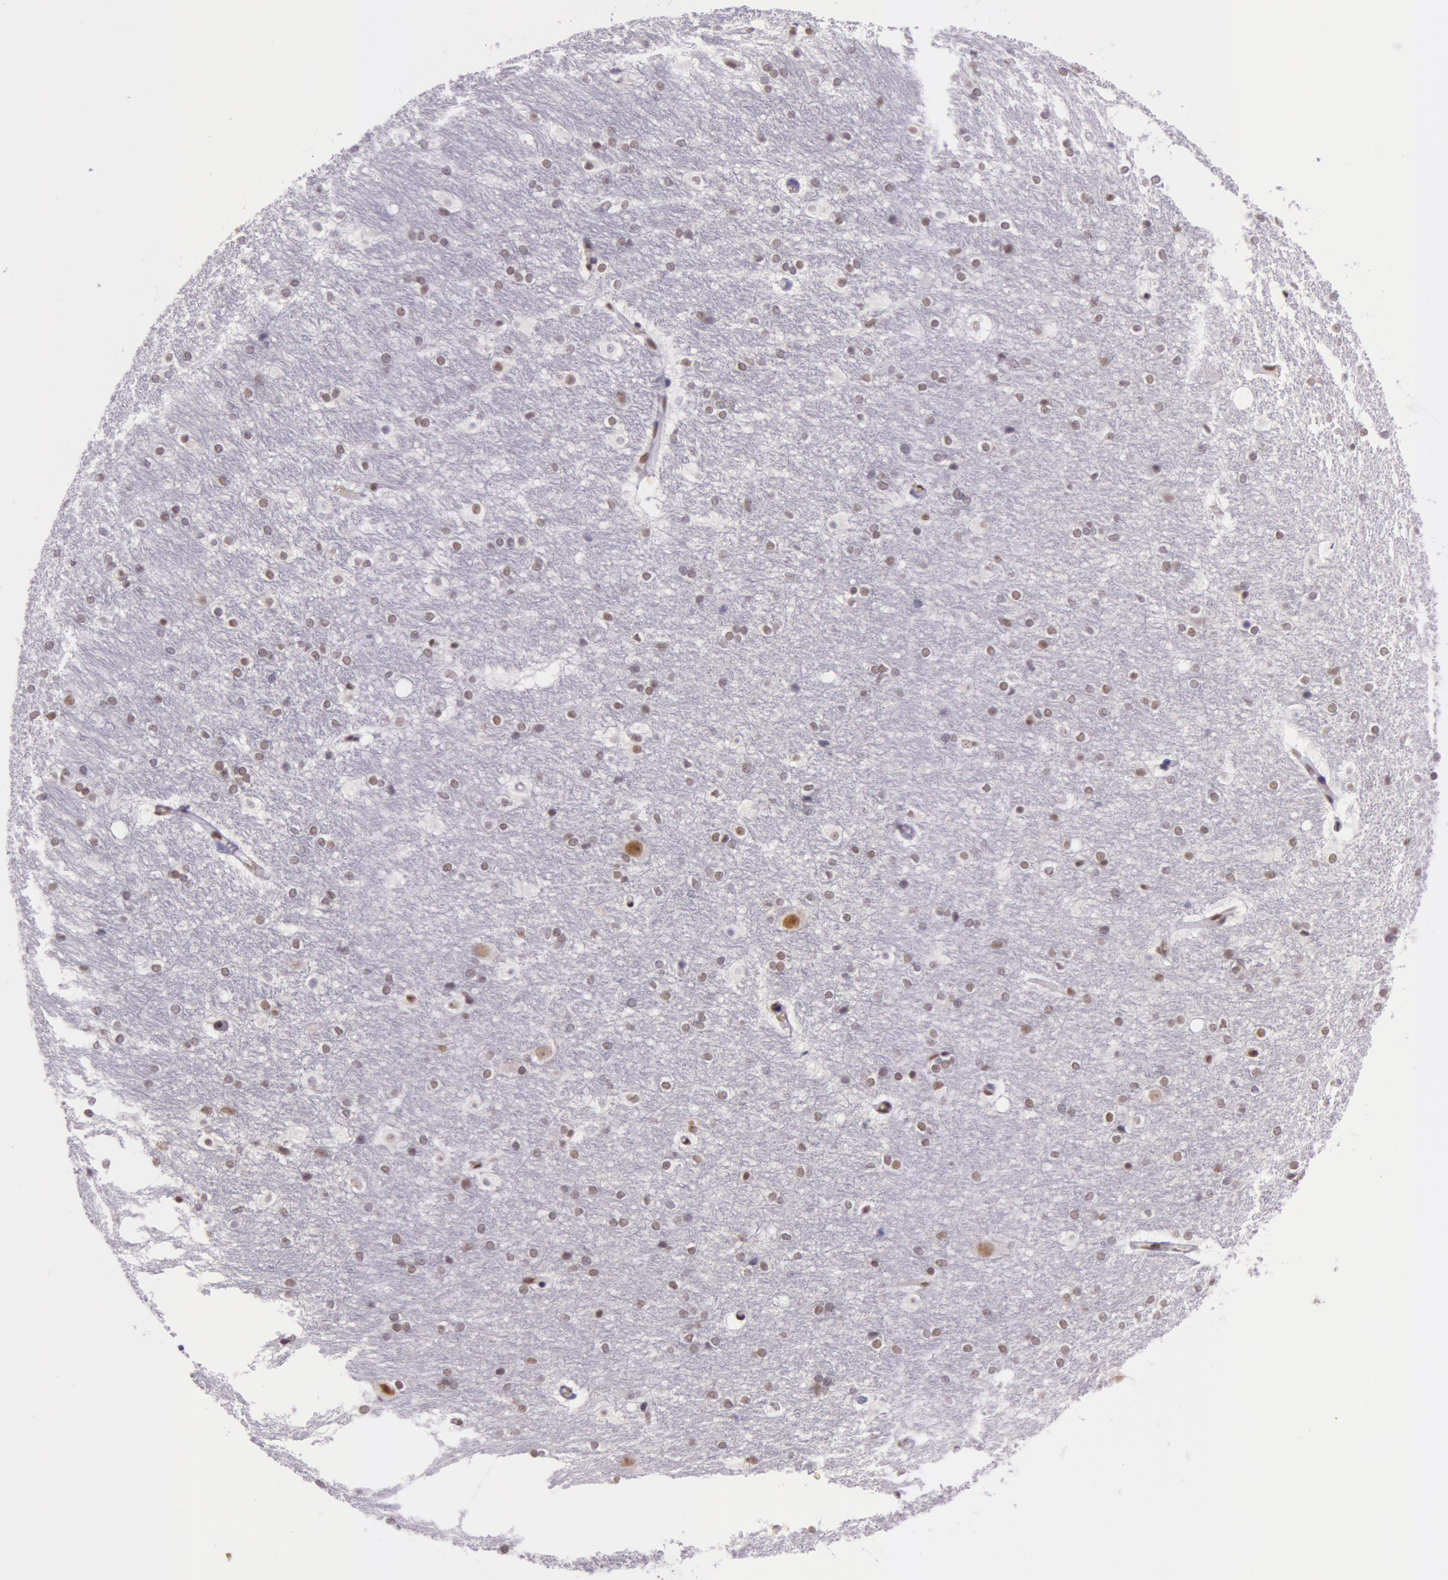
{"staining": {"intensity": "weak", "quantity": "<25%", "location": "nuclear"}, "tissue": "hippocampus", "cell_type": "Glial cells", "image_type": "normal", "snomed": [{"axis": "morphology", "description": "Normal tissue, NOS"}, {"axis": "topography", "description": "Hippocampus"}], "caption": "This photomicrograph is of normal hippocampus stained with immunohistochemistry to label a protein in brown with the nuclei are counter-stained blue. There is no staining in glial cells. The staining is performed using DAB brown chromogen with nuclei counter-stained in using hematoxylin.", "gene": "NBN", "patient": {"sex": "female", "age": 19}}